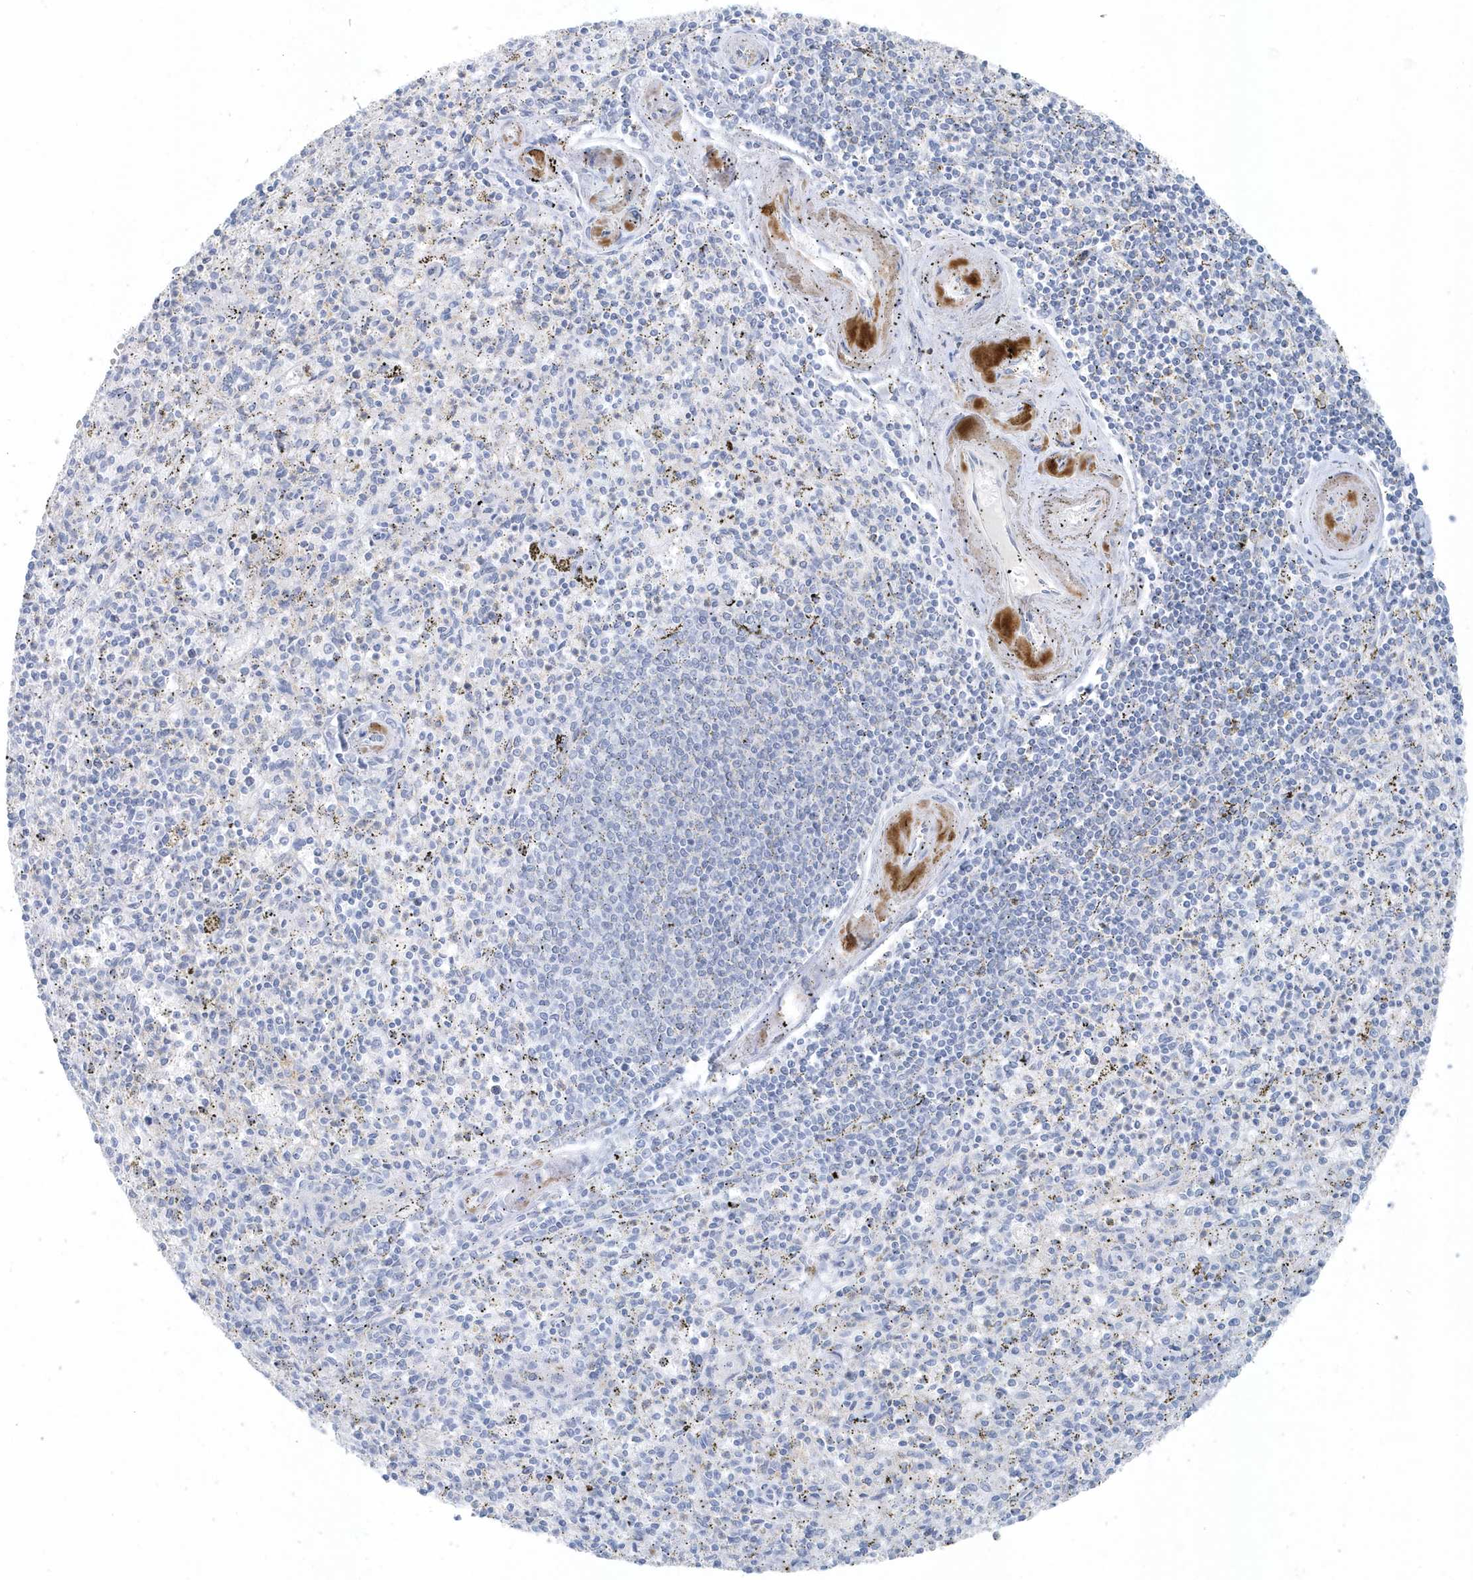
{"staining": {"intensity": "negative", "quantity": "none", "location": "none"}, "tissue": "spleen", "cell_type": "Cells in red pulp", "image_type": "normal", "snomed": [{"axis": "morphology", "description": "Normal tissue, NOS"}, {"axis": "topography", "description": "Spleen"}], "caption": "Micrograph shows no significant protein positivity in cells in red pulp of normal spleen. (DAB (3,3'-diaminobenzidine) IHC, high magnification).", "gene": "FAM98A", "patient": {"sex": "male", "age": 72}}